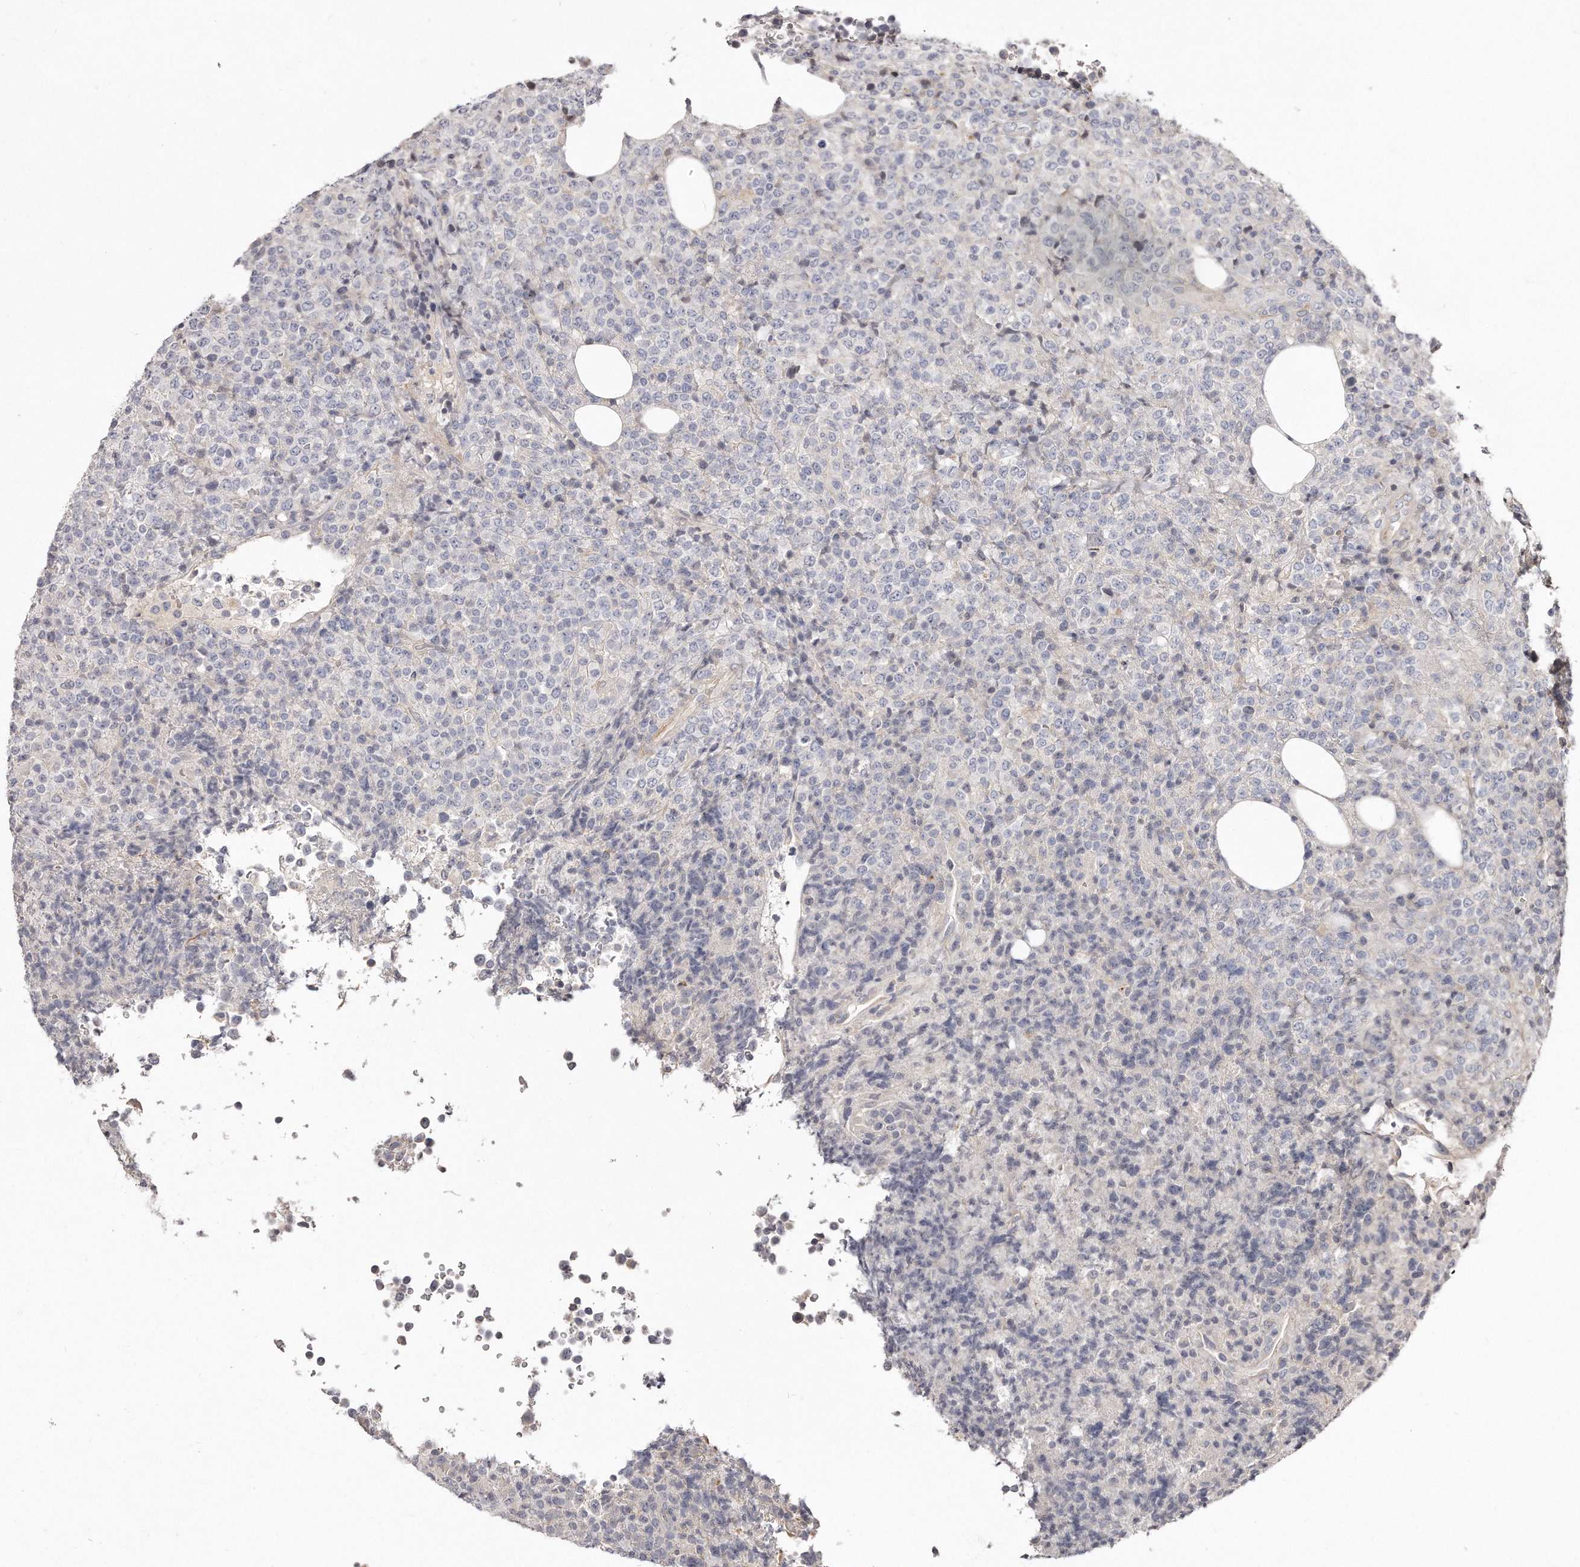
{"staining": {"intensity": "negative", "quantity": "none", "location": "none"}, "tissue": "lymphoma", "cell_type": "Tumor cells", "image_type": "cancer", "snomed": [{"axis": "morphology", "description": "Malignant lymphoma, non-Hodgkin's type, High grade"}, {"axis": "topography", "description": "Lymph node"}], "caption": "Immunohistochemistry image of neoplastic tissue: human lymphoma stained with DAB (3,3'-diaminobenzidine) demonstrates no significant protein expression in tumor cells. (Stains: DAB IHC with hematoxylin counter stain, Microscopy: brightfield microscopy at high magnification).", "gene": "TTLL4", "patient": {"sex": "male", "age": 13}}